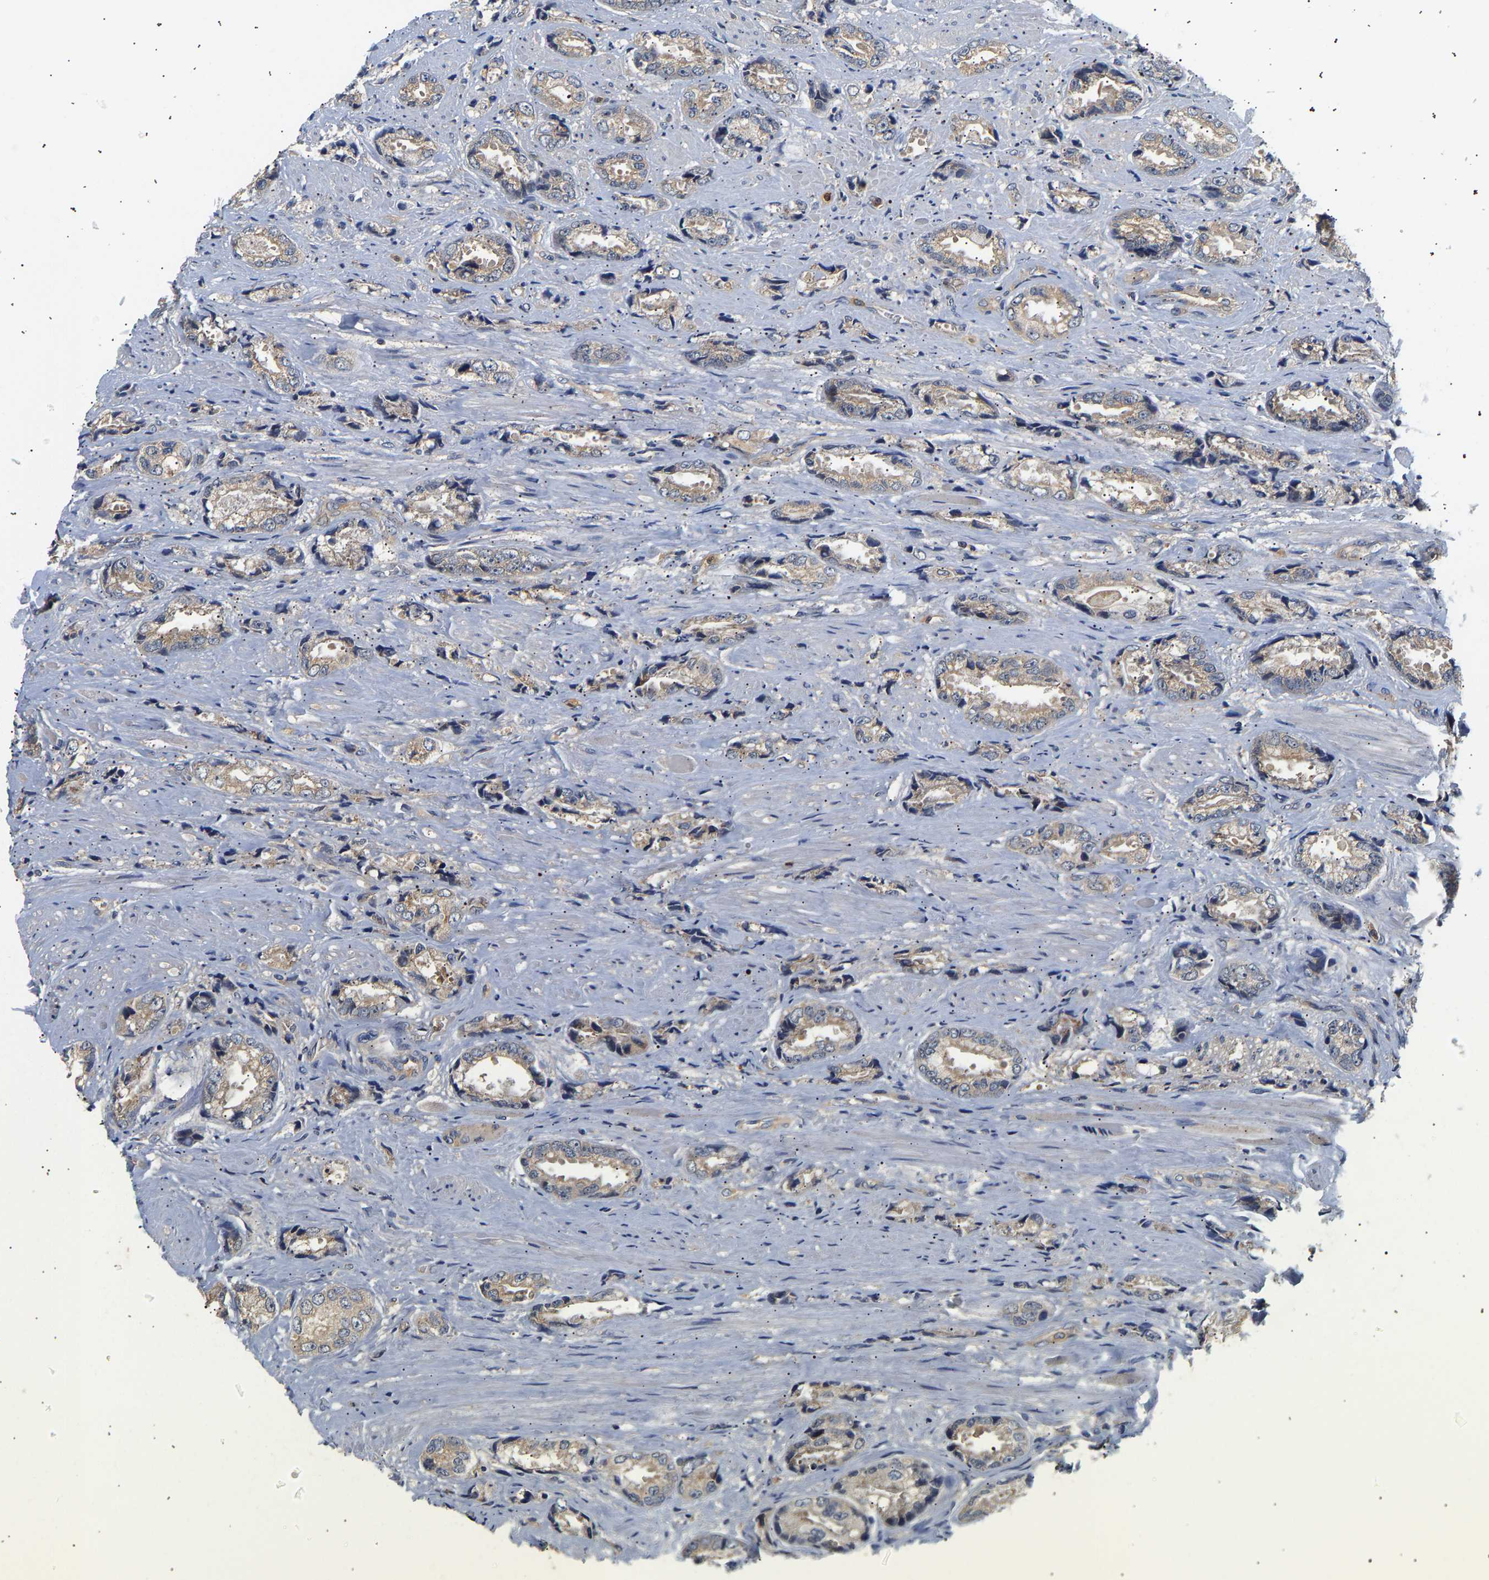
{"staining": {"intensity": "weak", "quantity": ">75%", "location": "cytoplasmic/membranous"}, "tissue": "prostate cancer", "cell_type": "Tumor cells", "image_type": "cancer", "snomed": [{"axis": "morphology", "description": "Adenocarcinoma, High grade"}, {"axis": "topography", "description": "Prostate"}], "caption": "This micrograph displays immunohistochemistry staining of human prostate cancer, with low weak cytoplasmic/membranous staining in approximately >75% of tumor cells.", "gene": "PPID", "patient": {"sex": "male", "age": 61}}